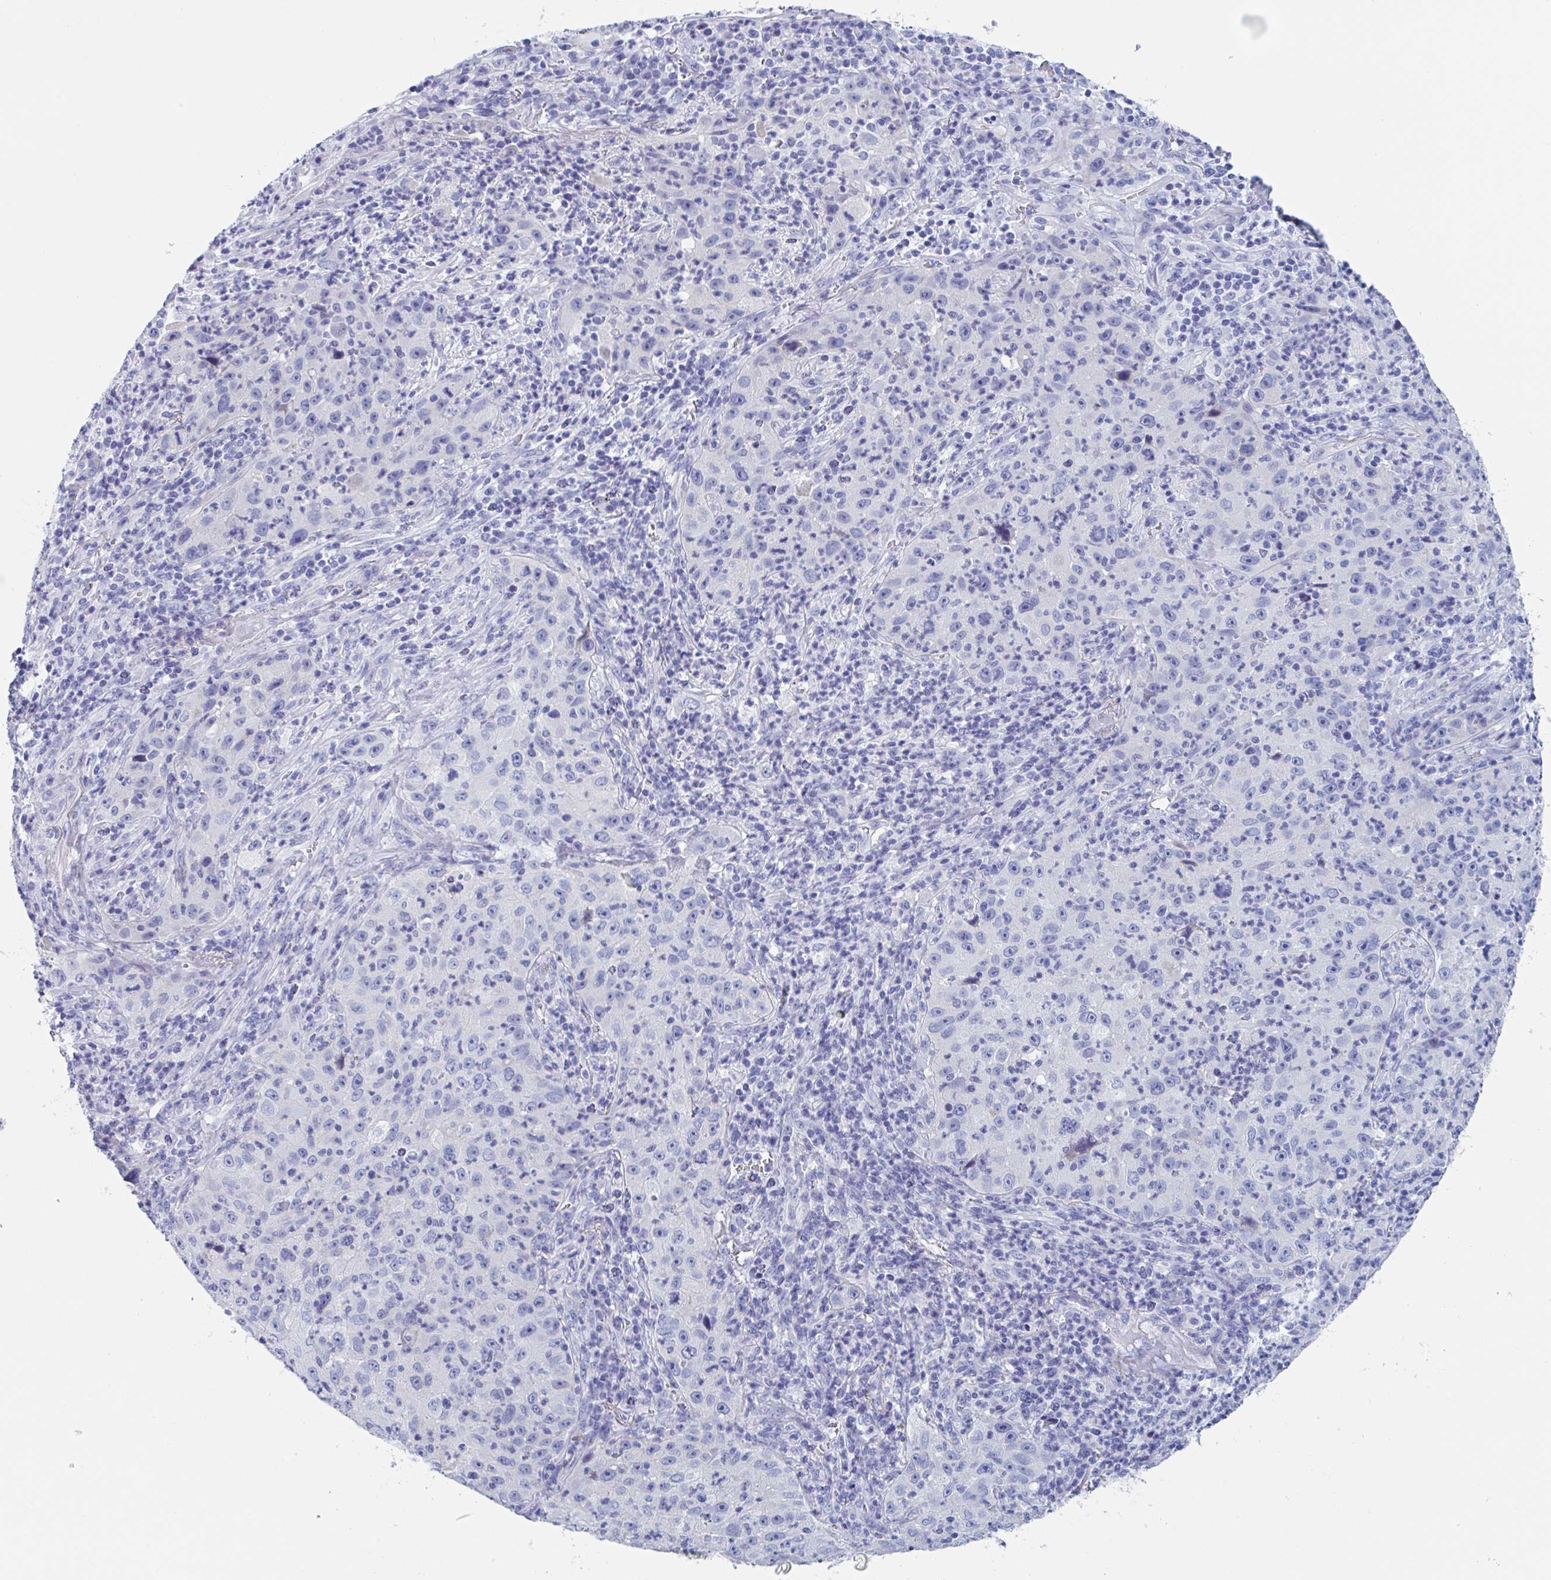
{"staining": {"intensity": "negative", "quantity": "none", "location": "none"}, "tissue": "lung cancer", "cell_type": "Tumor cells", "image_type": "cancer", "snomed": [{"axis": "morphology", "description": "Squamous cell carcinoma, NOS"}, {"axis": "topography", "description": "Lung"}], "caption": "This micrograph is of lung cancer stained with immunohistochemistry (IHC) to label a protein in brown with the nuclei are counter-stained blue. There is no expression in tumor cells.", "gene": "ZPBP", "patient": {"sex": "male", "age": 71}}